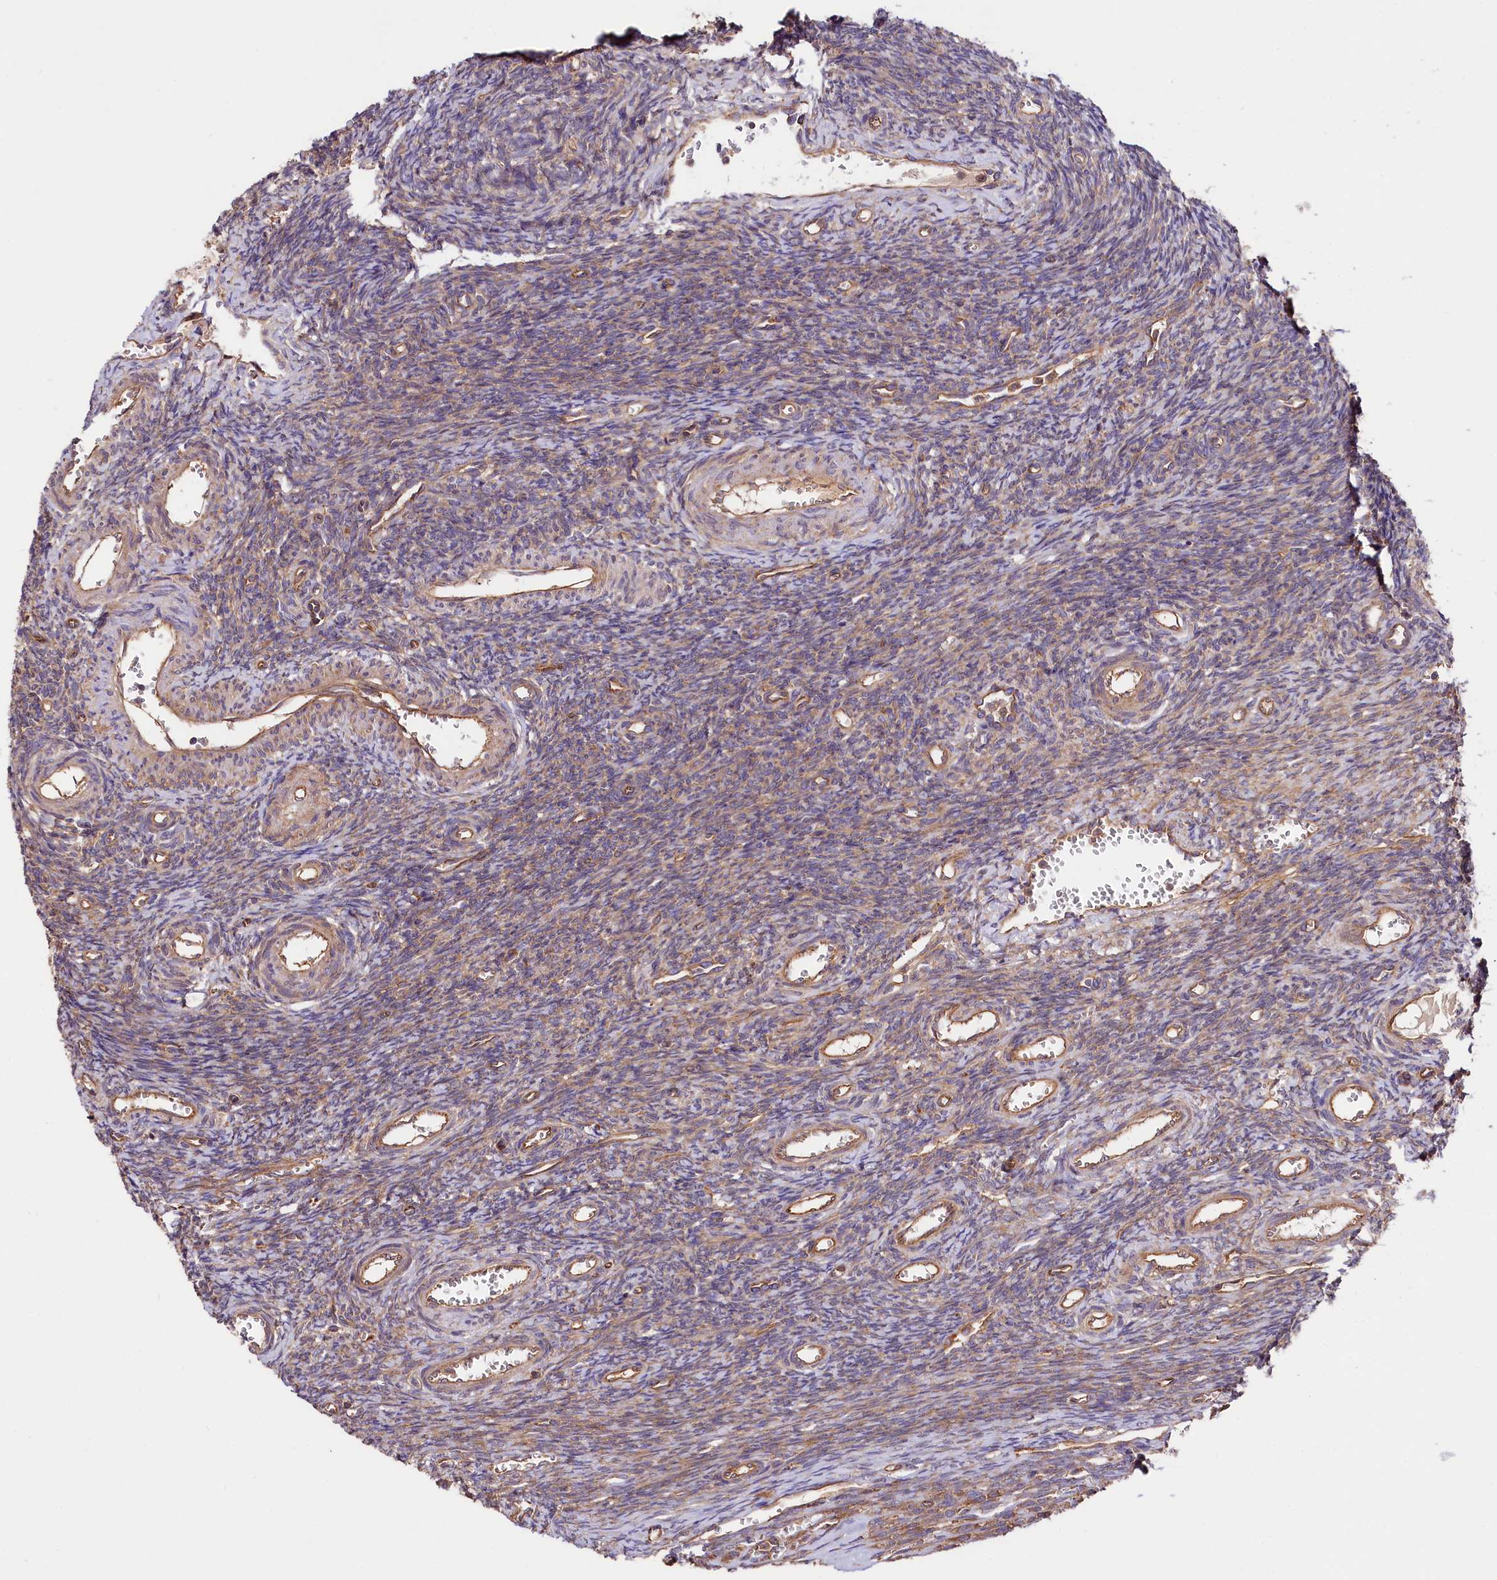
{"staining": {"intensity": "weak", "quantity": "25%-75%", "location": "cytoplasmic/membranous"}, "tissue": "ovary", "cell_type": "Ovarian stroma cells", "image_type": "normal", "snomed": [{"axis": "morphology", "description": "Normal tissue, NOS"}, {"axis": "topography", "description": "Ovary"}], "caption": "Protein analysis of benign ovary shows weak cytoplasmic/membranous positivity in approximately 25%-75% of ovarian stroma cells.", "gene": "CEP295", "patient": {"sex": "female", "age": 39}}